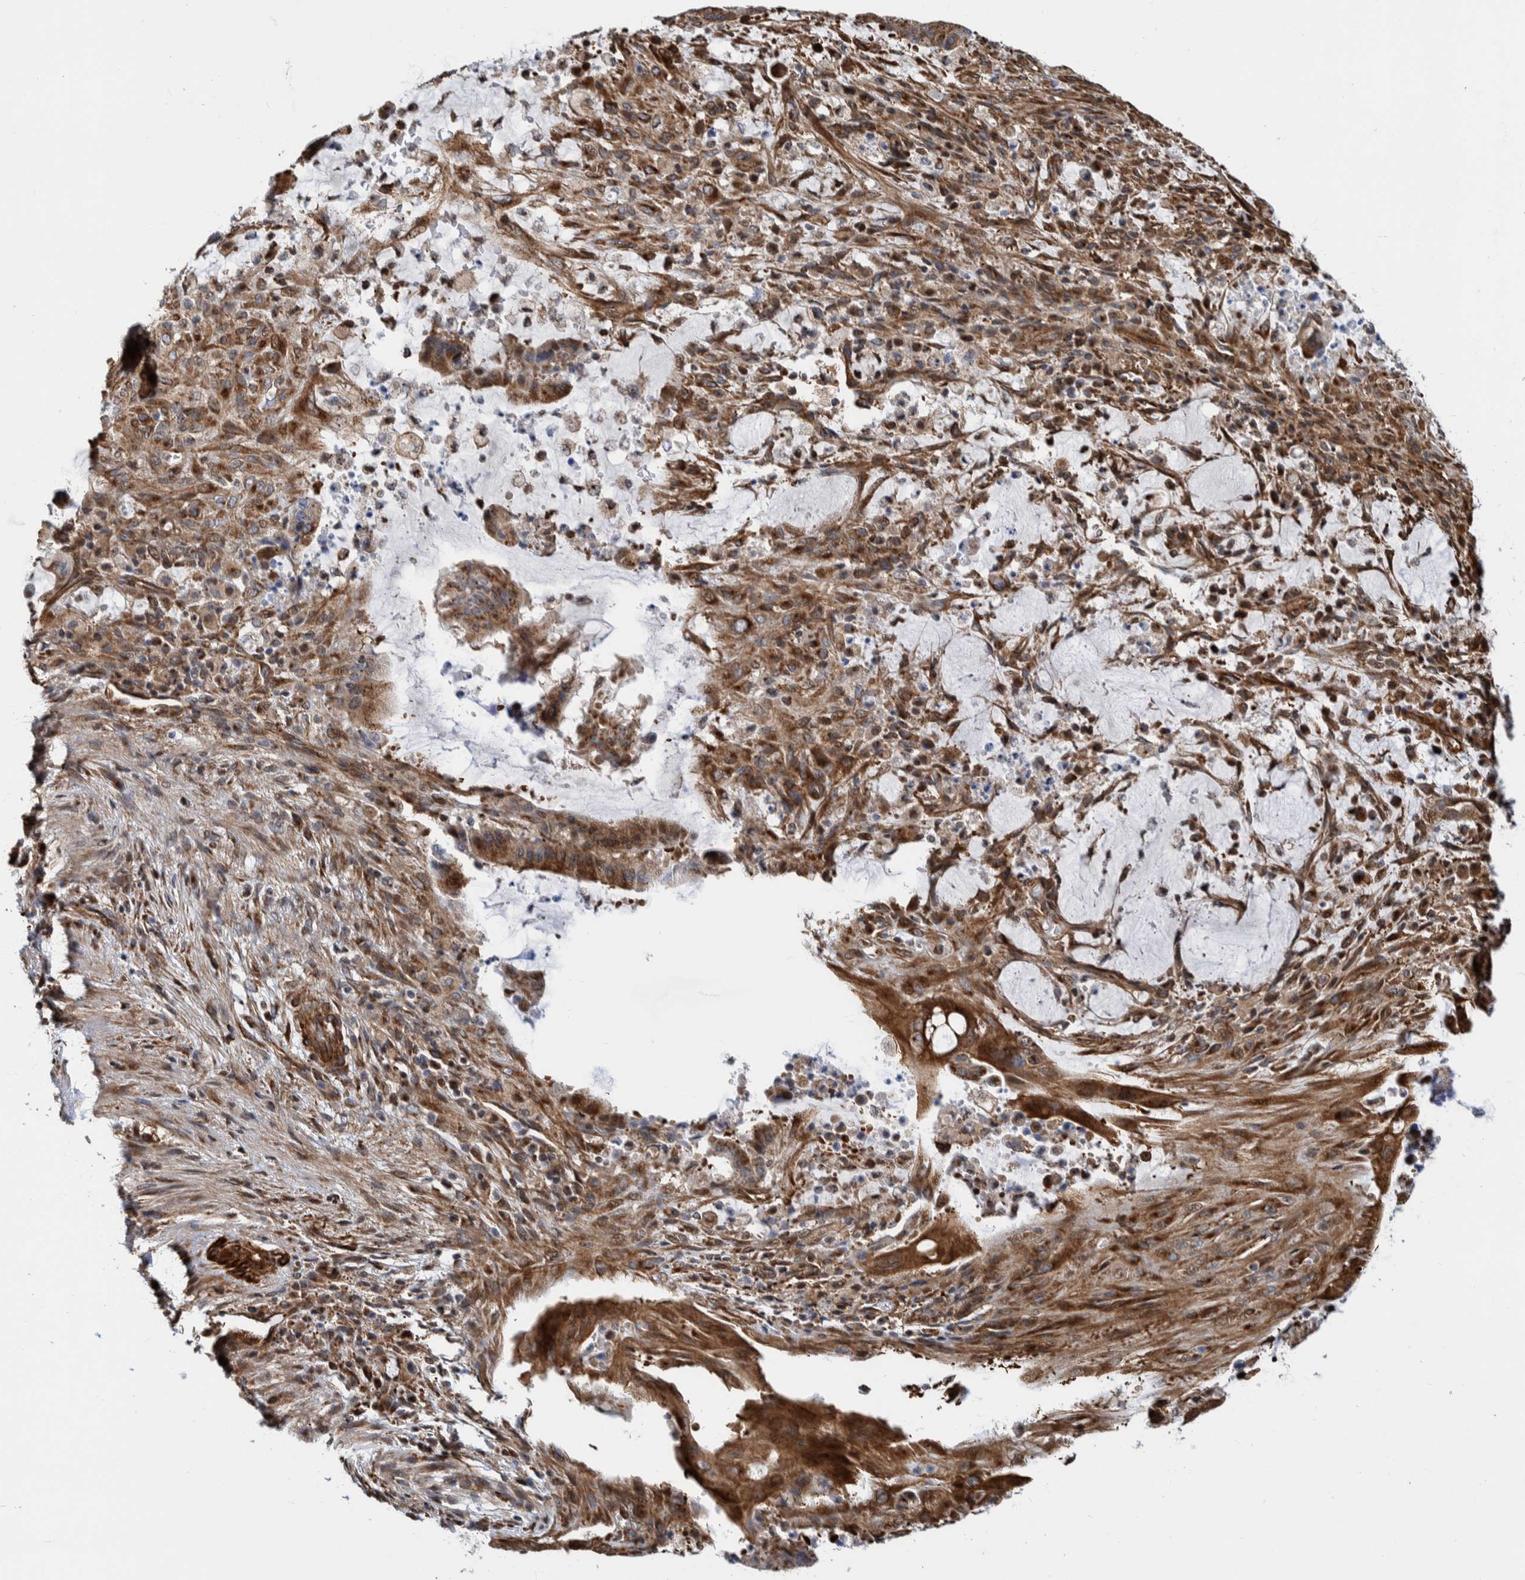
{"staining": {"intensity": "strong", "quantity": ">75%", "location": "cytoplasmic/membranous"}, "tissue": "liver cancer", "cell_type": "Tumor cells", "image_type": "cancer", "snomed": [{"axis": "morphology", "description": "Normal tissue, NOS"}, {"axis": "morphology", "description": "Cholangiocarcinoma"}, {"axis": "topography", "description": "Liver"}, {"axis": "topography", "description": "Peripheral nerve tissue"}], "caption": "Immunohistochemical staining of human liver cancer (cholangiocarcinoma) exhibits high levels of strong cytoplasmic/membranous staining in about >75% of tumor cells.", "gene": "CCDC57", "patient": {"sex": "female", "age": 73}}